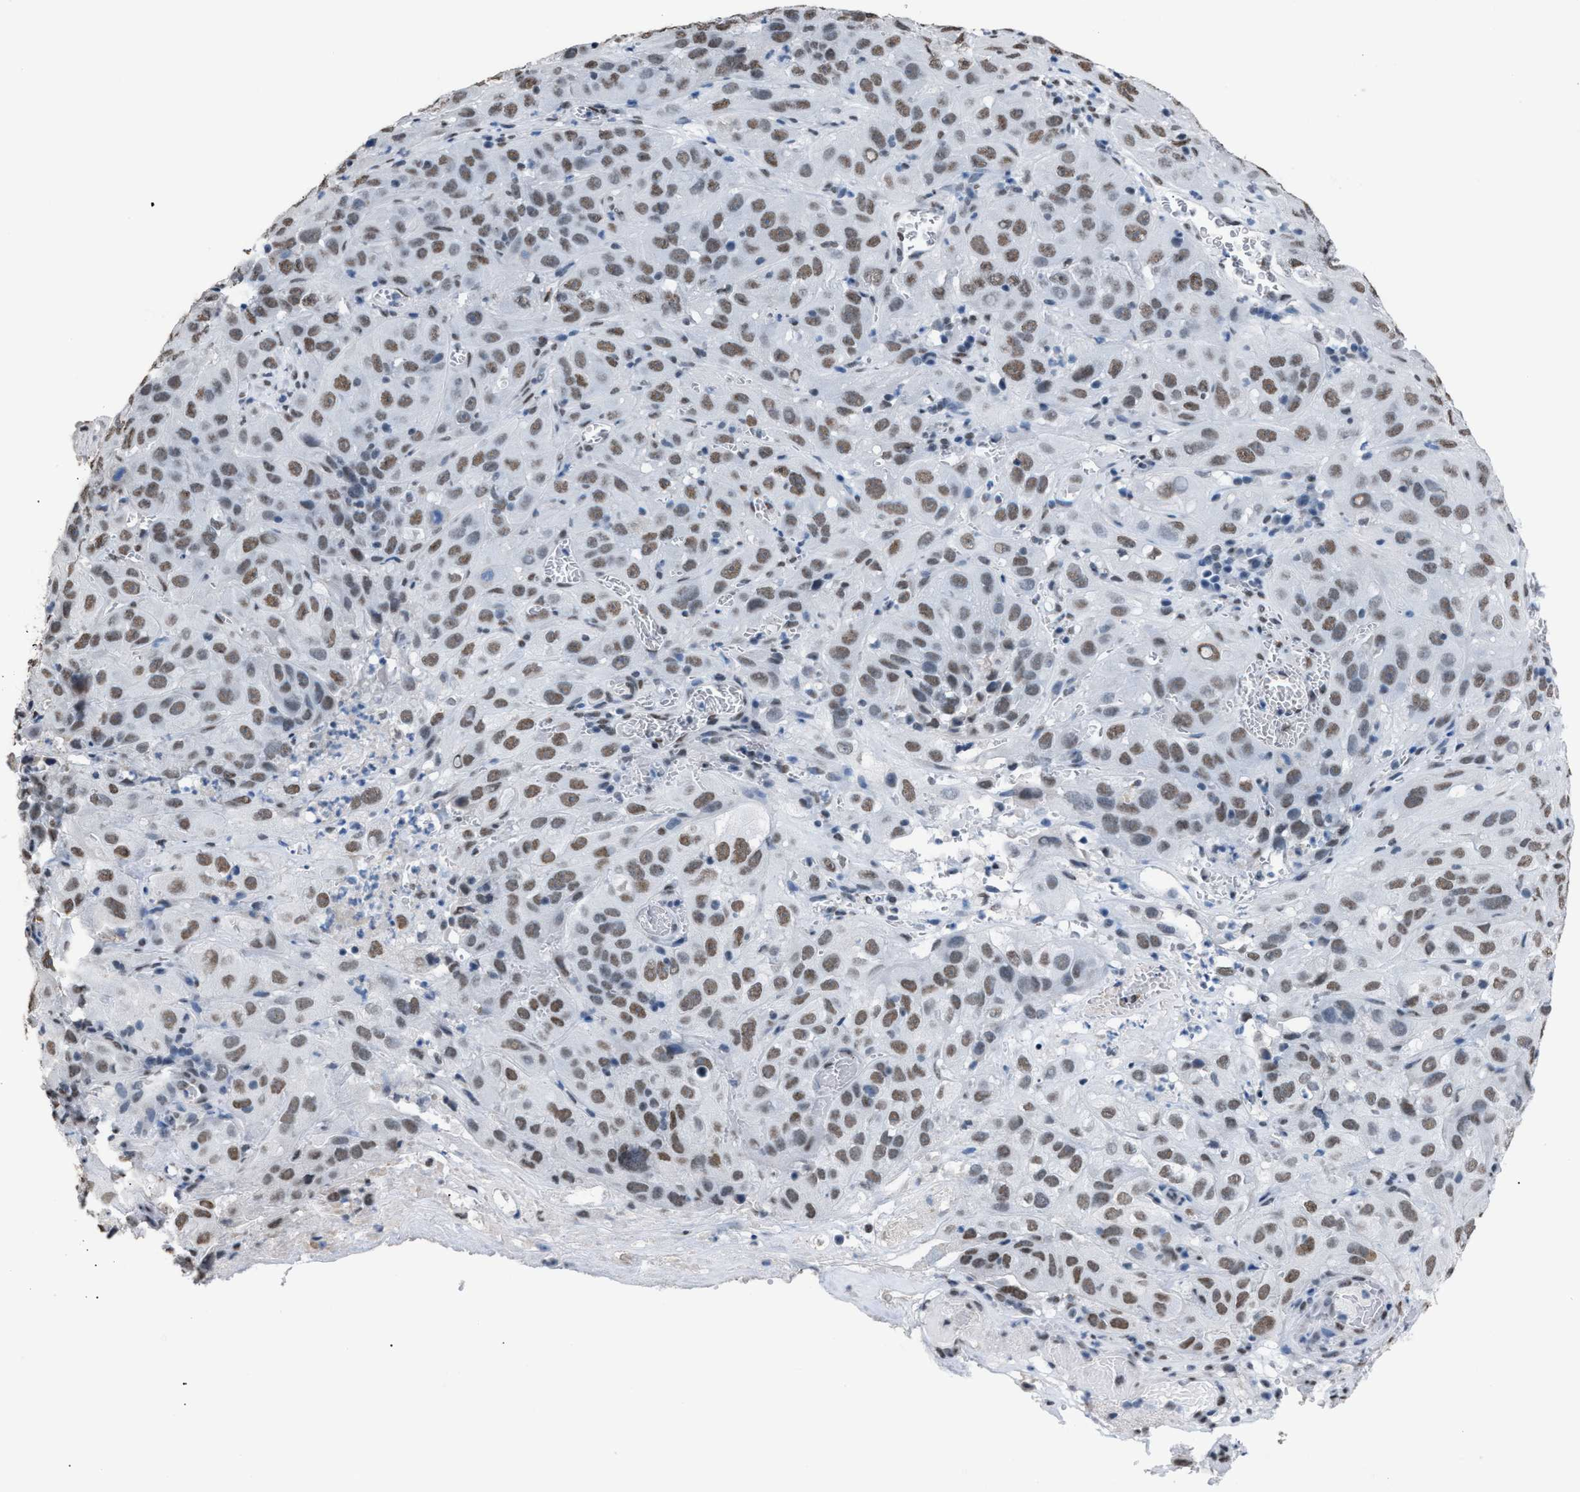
{"staining": {"intensity": "moderate", "quantity": ">75%", "location": "nuclear"}, "tissue": "cervical cancer", "cell_type": "Tumor cells", "image_type": "cancer", "snomed": [{"axis": "morphology", "description": "Squamous cell carcinoma, NOS"}, {"axis": "topography", "description": "Cervix"}], "caption": "Cervical squamous cell carcinoma stained with DAB (3,3'-diaminobenzidine) immunohistochemistry (IHC) reveals medium levels of moderate nuclear expression in about >75% of tumor cells.", "gene": "CCAR2", "patient": {"sex": "female", "age": 32}}